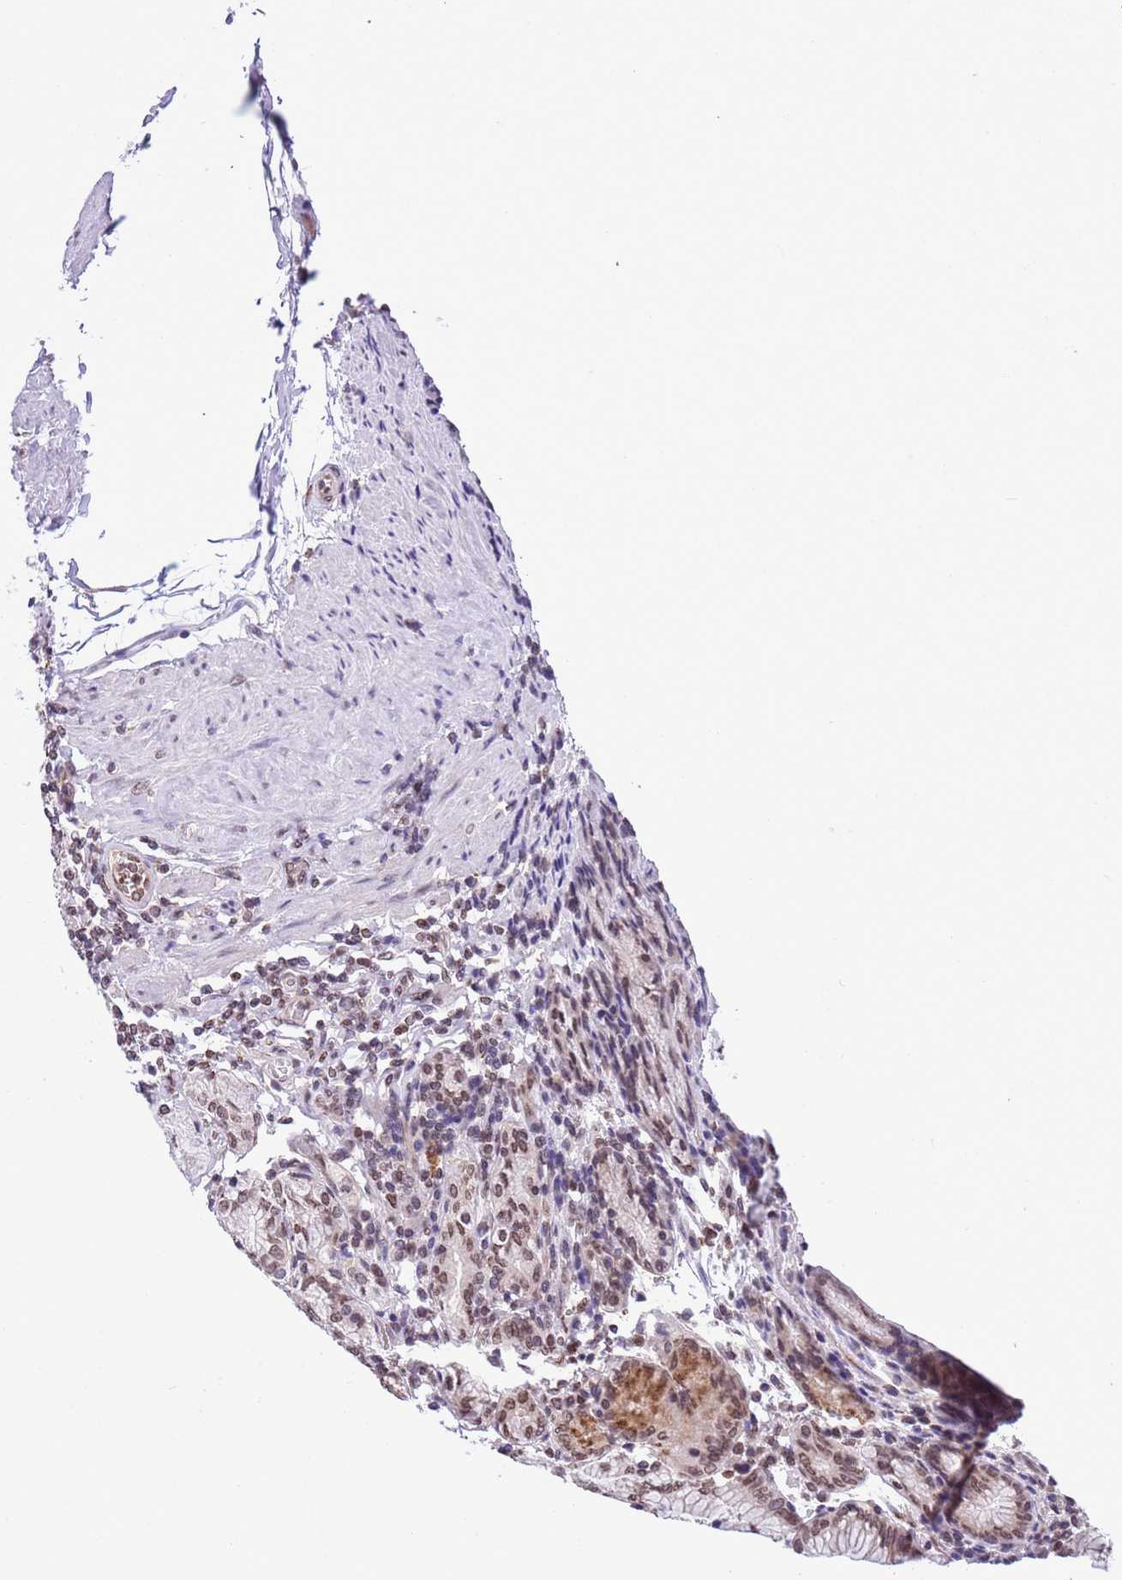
{"staining": {"intensity": "moderate", "quantity": ">75%", "location": "nuclear"}, "tissue": "stomach", "cell_type": "Glandular cells", "image_type": "normal", "snomed": [{"axis": "morphology", "description": "Normal tissue, NOS"}, {"axis": "topography", "description": "Stomach, upper"}, {"axis": "topography", "description": "Stomach, lower"}], "caption": "Unremarkable stomach demonstrates moderate nuclear positivity in approximately >75% of glandular cells, visualized by immunohistochemistry.", "gene": "NRIP1", "patient": {"sex": "female", "age": 76}}